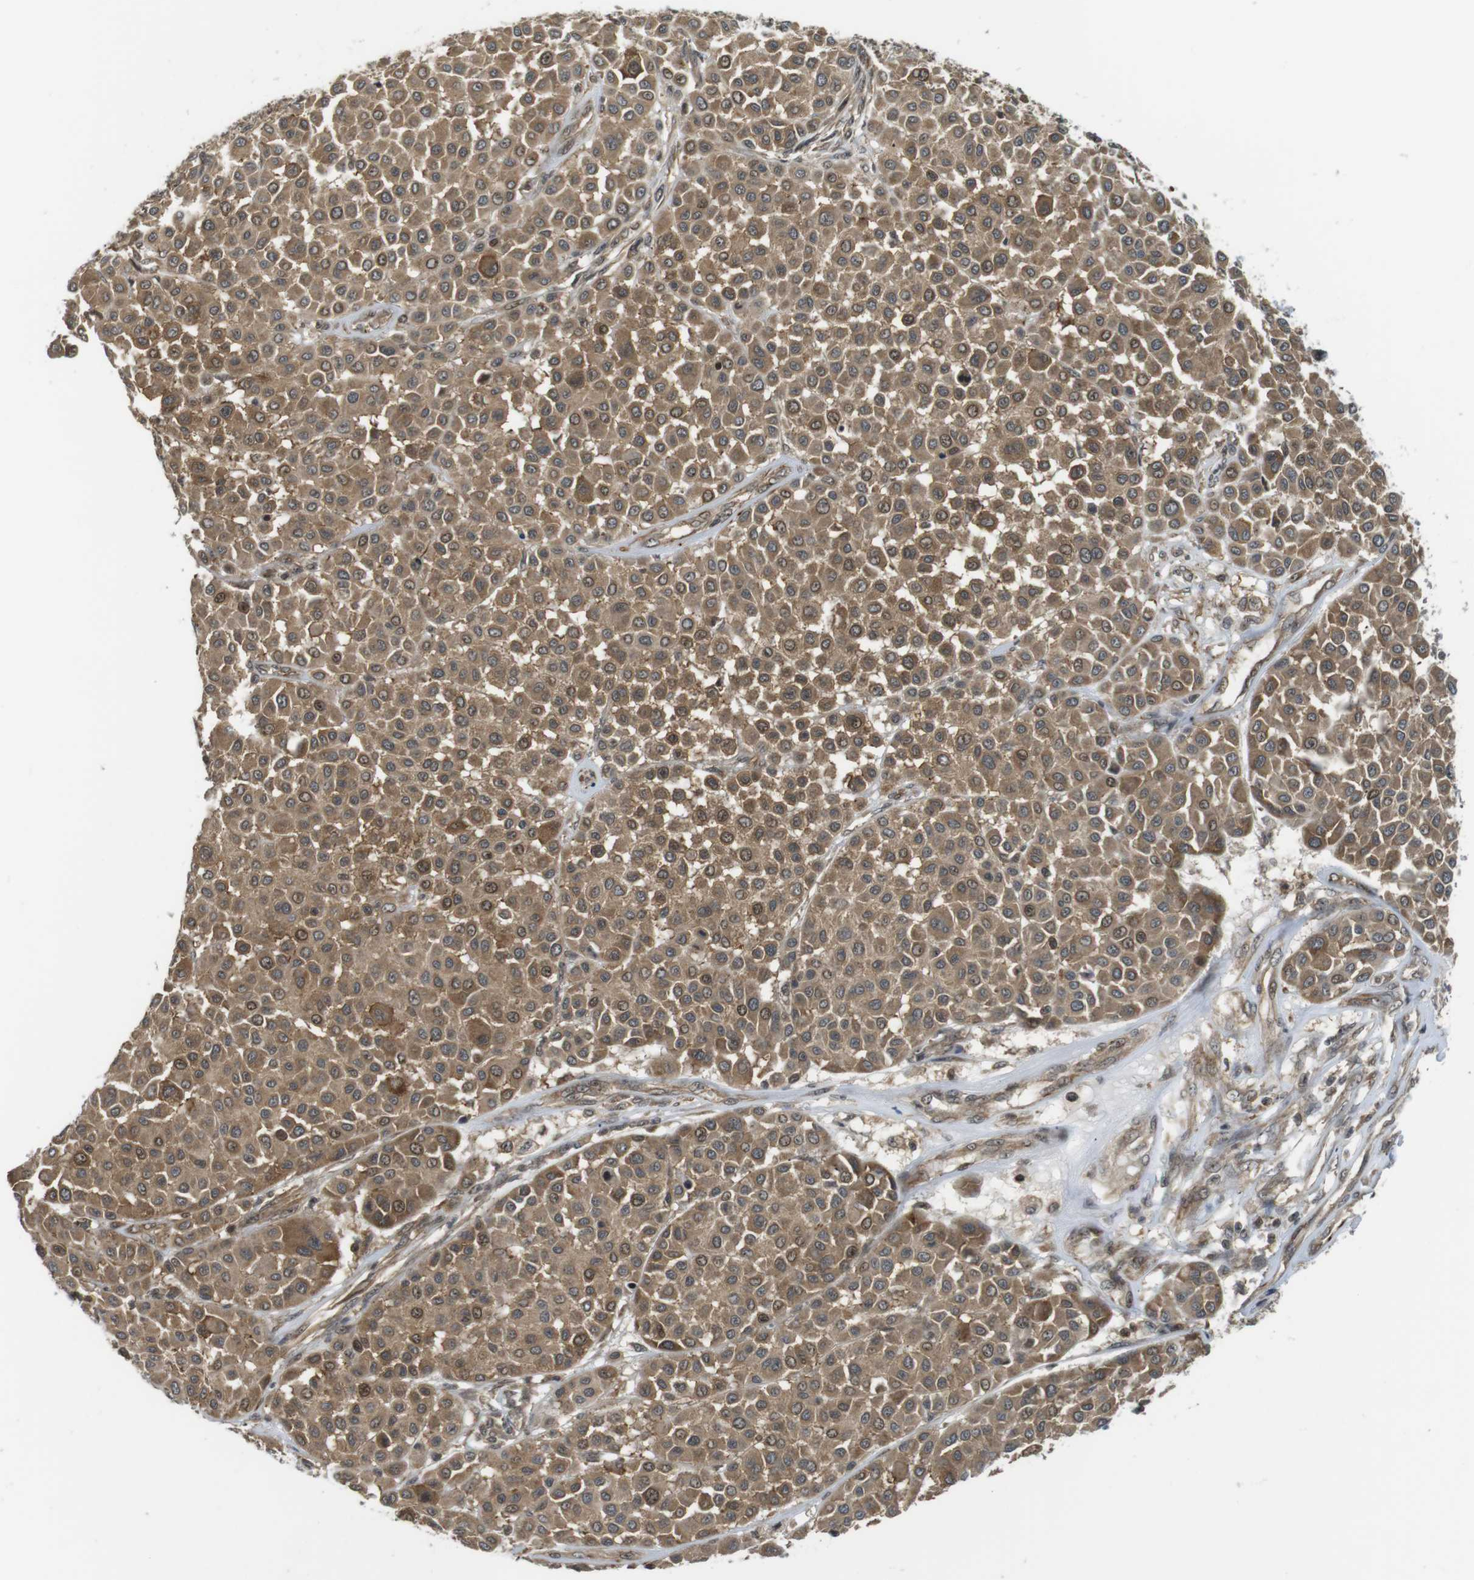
{"staining": {"intensity": "moderate", "quantity": ">75%", "location": "cytoplasmic/membranous"}, "tissue": "melanoma", "cell_type": "Tumor cells", "image_type": "cancer", "snomed": [{"axis": "morphology", "description": "Malignant melanoma, Metastatic site"}, {"axis": "topography", "description": "Soft tissue"}], "caption": "A brown stain highlights moderate cytoplasmic/membranous staining of a protein in human melanoma tumor cells.", "gene": "CC2D1A", "patient": {"sex": "male", "age": 41}}